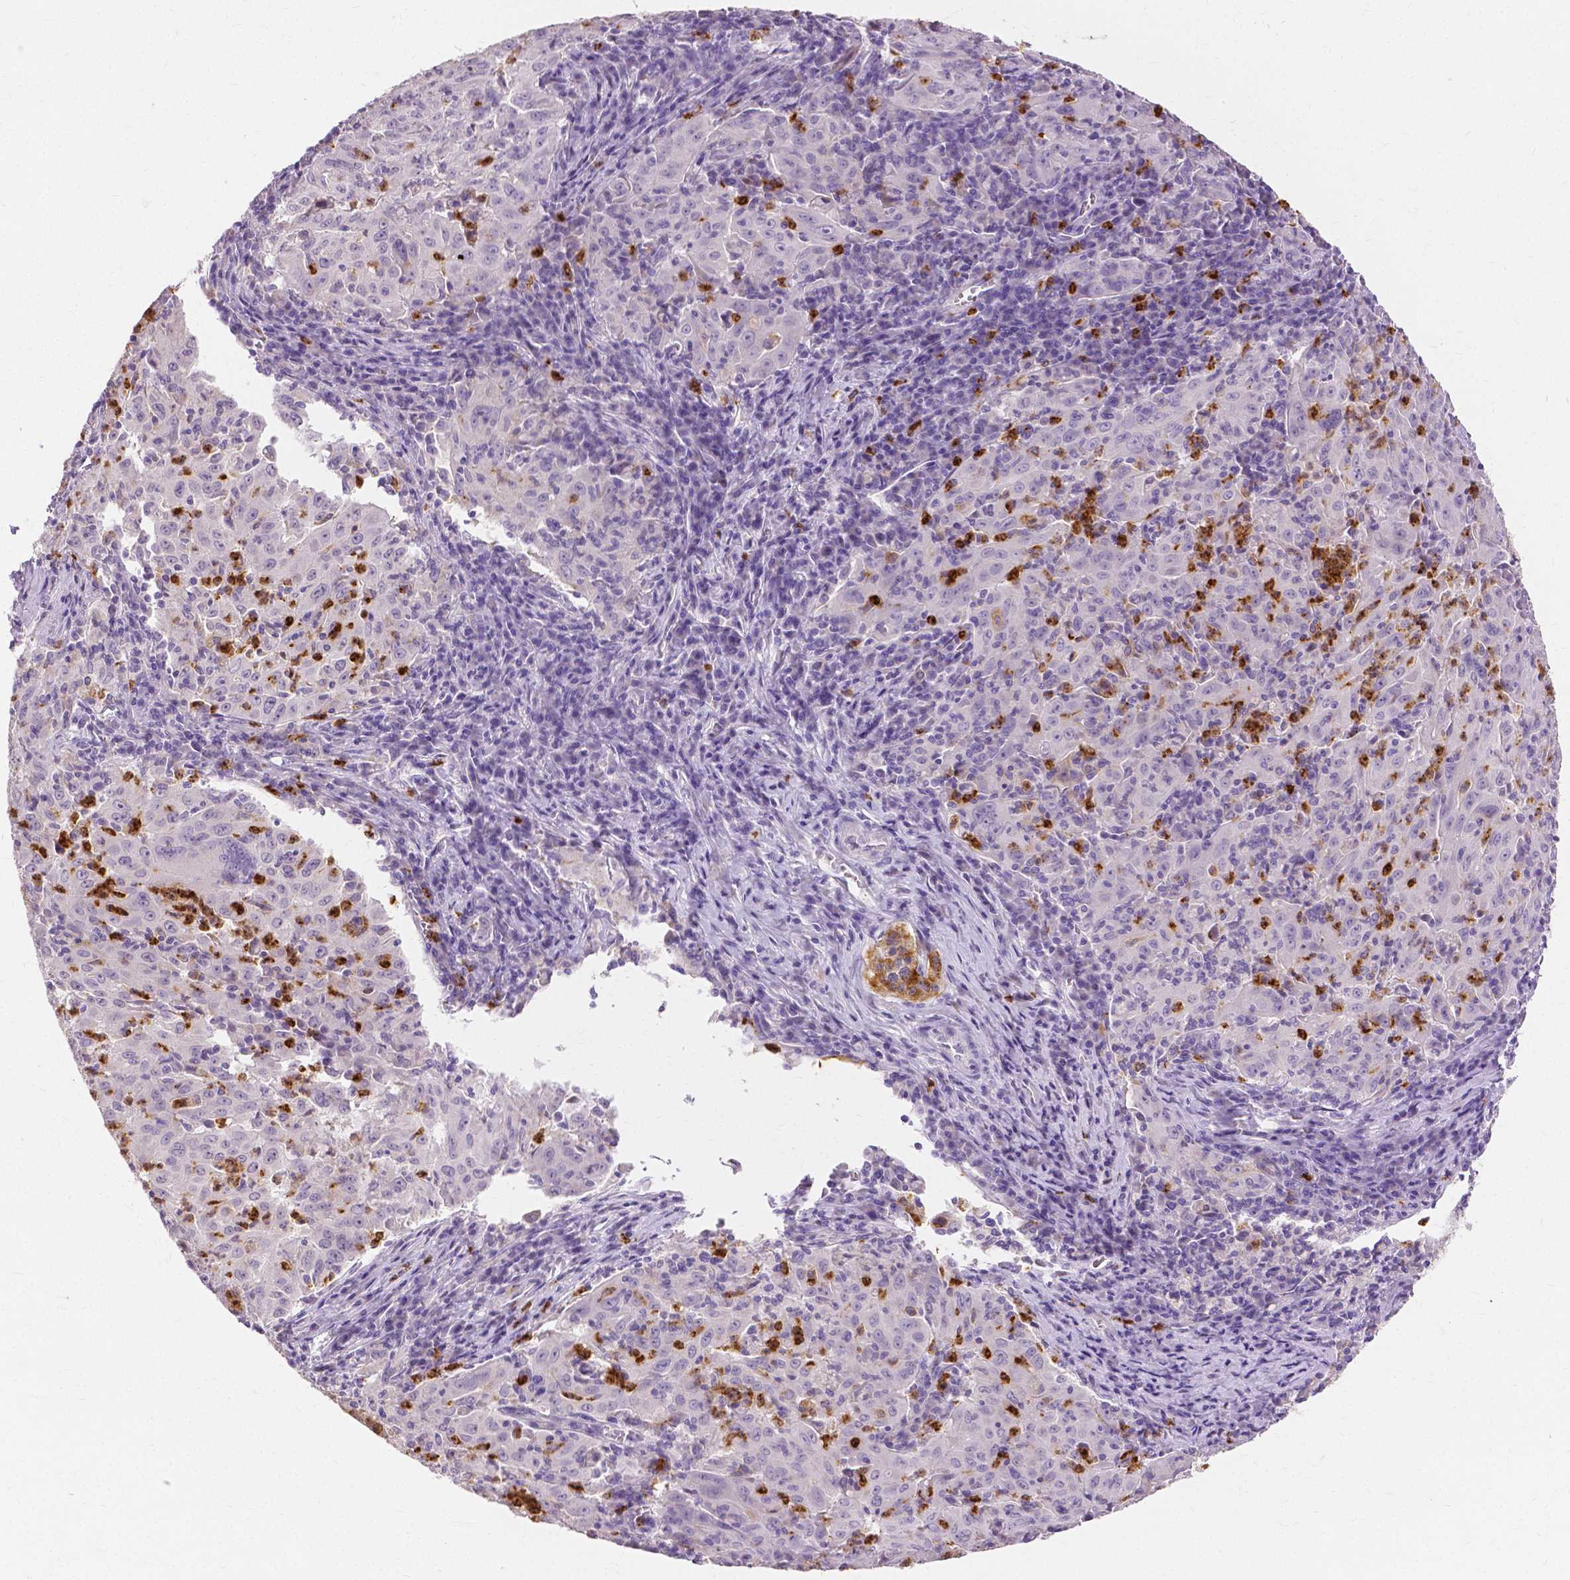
{"staining": {"intensity": "negative", "quantity": "none", "location": "none"}, "tissue": "pancreatic cancer", "cell_type": "Tumor cells", "image_type": "cancer", "snomed": [{"axis": "morphology", "description": "Adenocarcinoma, NOS"}, {"axis": "topography", "description": "Pancreas"}], "caption": "Immunohistochemistry of human pancreatic cancer (adenocarcinoma) exhibits no expression in tumor cells.", "gene": "CXCR2", "patient": {"sex": "male", "age": 63}}